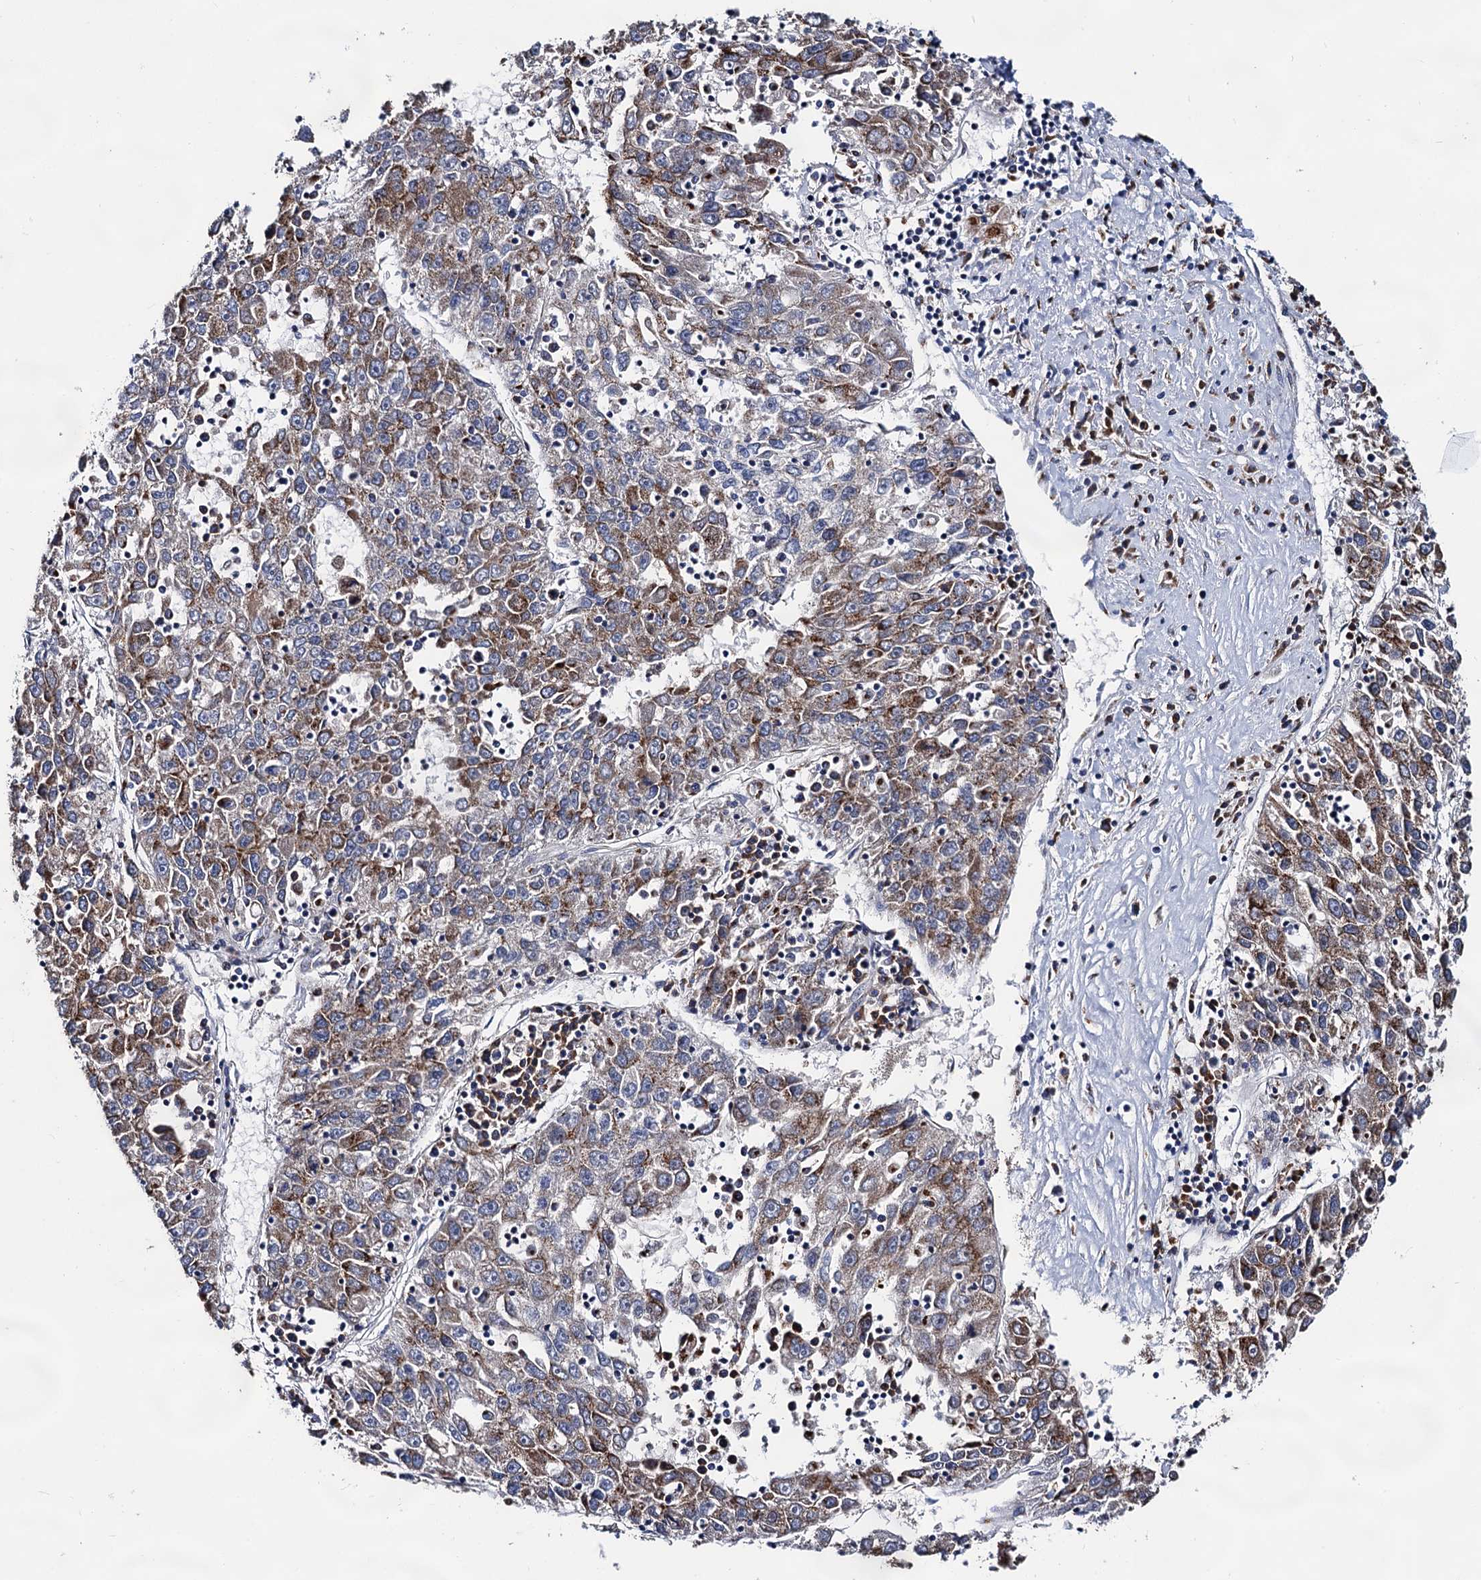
{"staining": {"intensity": "moderate", "quantity": ">75%", "location": "cytoplasmic/membranous"}, "tissue": "liver cancer", "cell_type": "Tumor cells", "image_type": "cancer", "snomed": [{"axis": "morphology", "description": "Carcinoma, Hepatocellular, NOS"}, {"axis": "topography", "description": "Liver"}], "caption": "High-power microscopy captured an IHC image of liver cancer, revealing moderate cytoplasmic/membranous expression in about >75% of tumor cells.", "gene": "TM9SF3", "patient": {"sex": "male", "age": 49}}